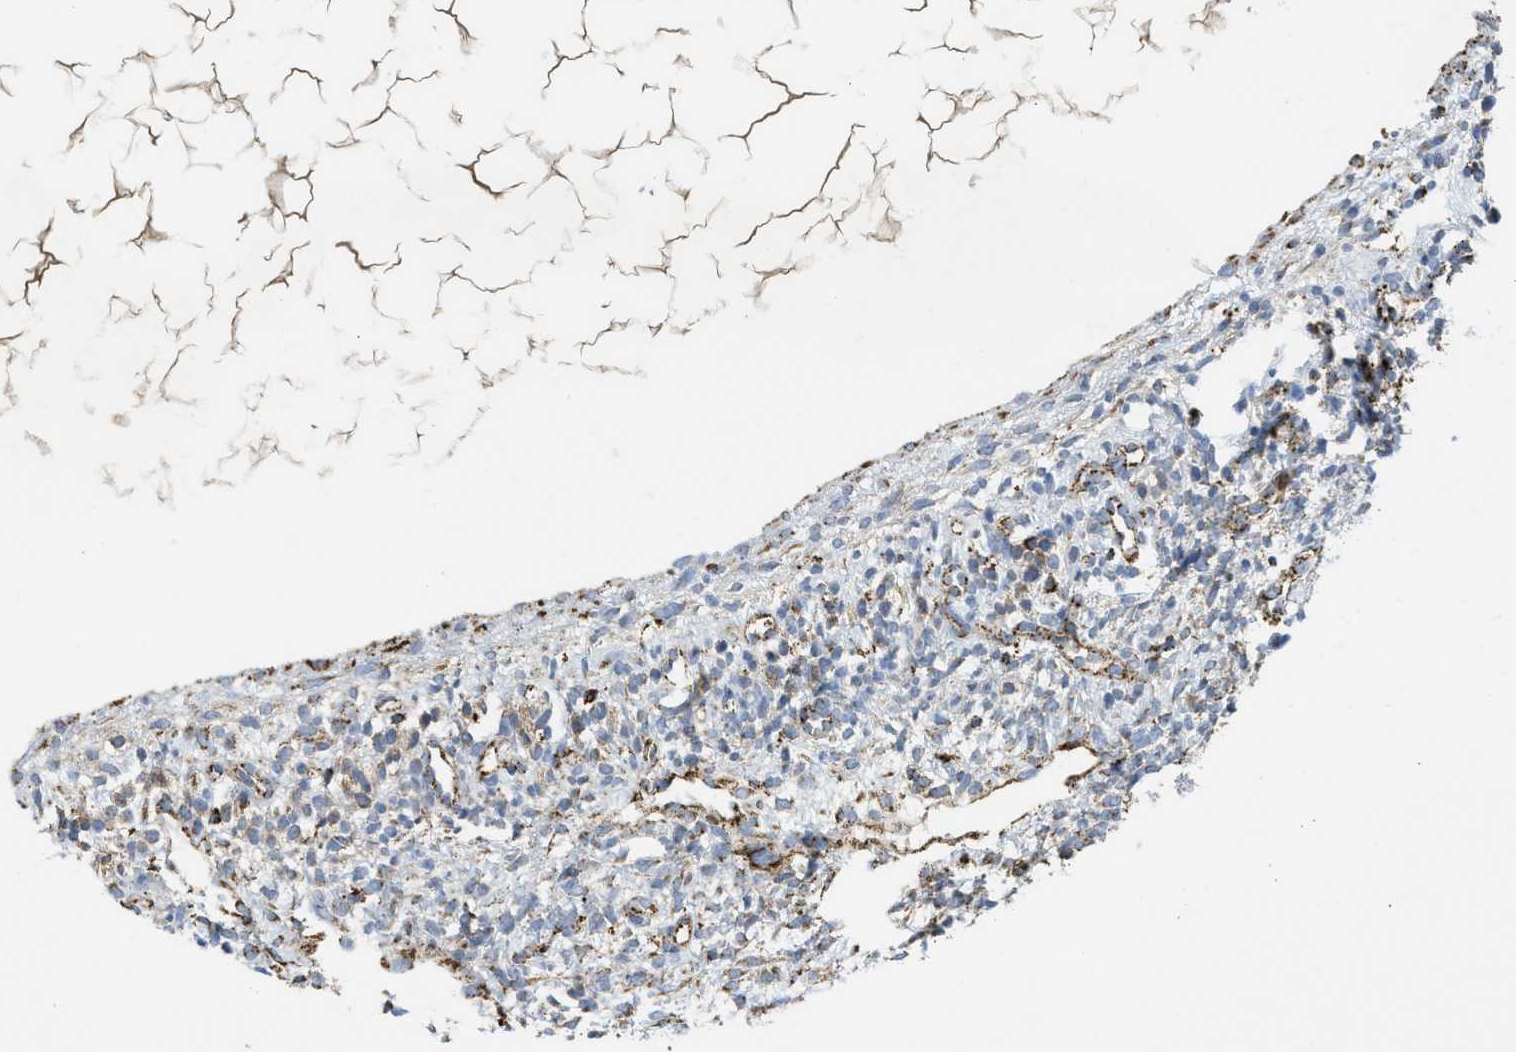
{"staining": {"intensity": "negative", "quantity": "none", "location": "none"}, "tissue": "ovary", "cell_type": "Ovarian stroma cells", "image_type": "normal", "snomed": [{"axis": "morphology", "description": "Normal tissue, NOS"}, {"axis": "morphology", "description": "Cyst, NOS"}, {"axis": "topography", "description": "Ovary"}], "caption": "A high-resolution photomicrograph shows immunohistochemistry staining of normal ovary, which demonstrates no significant expression in ovarian stroma cells.", "gene": "SQOR", "patient": {"sex": "female", "age": 18}}